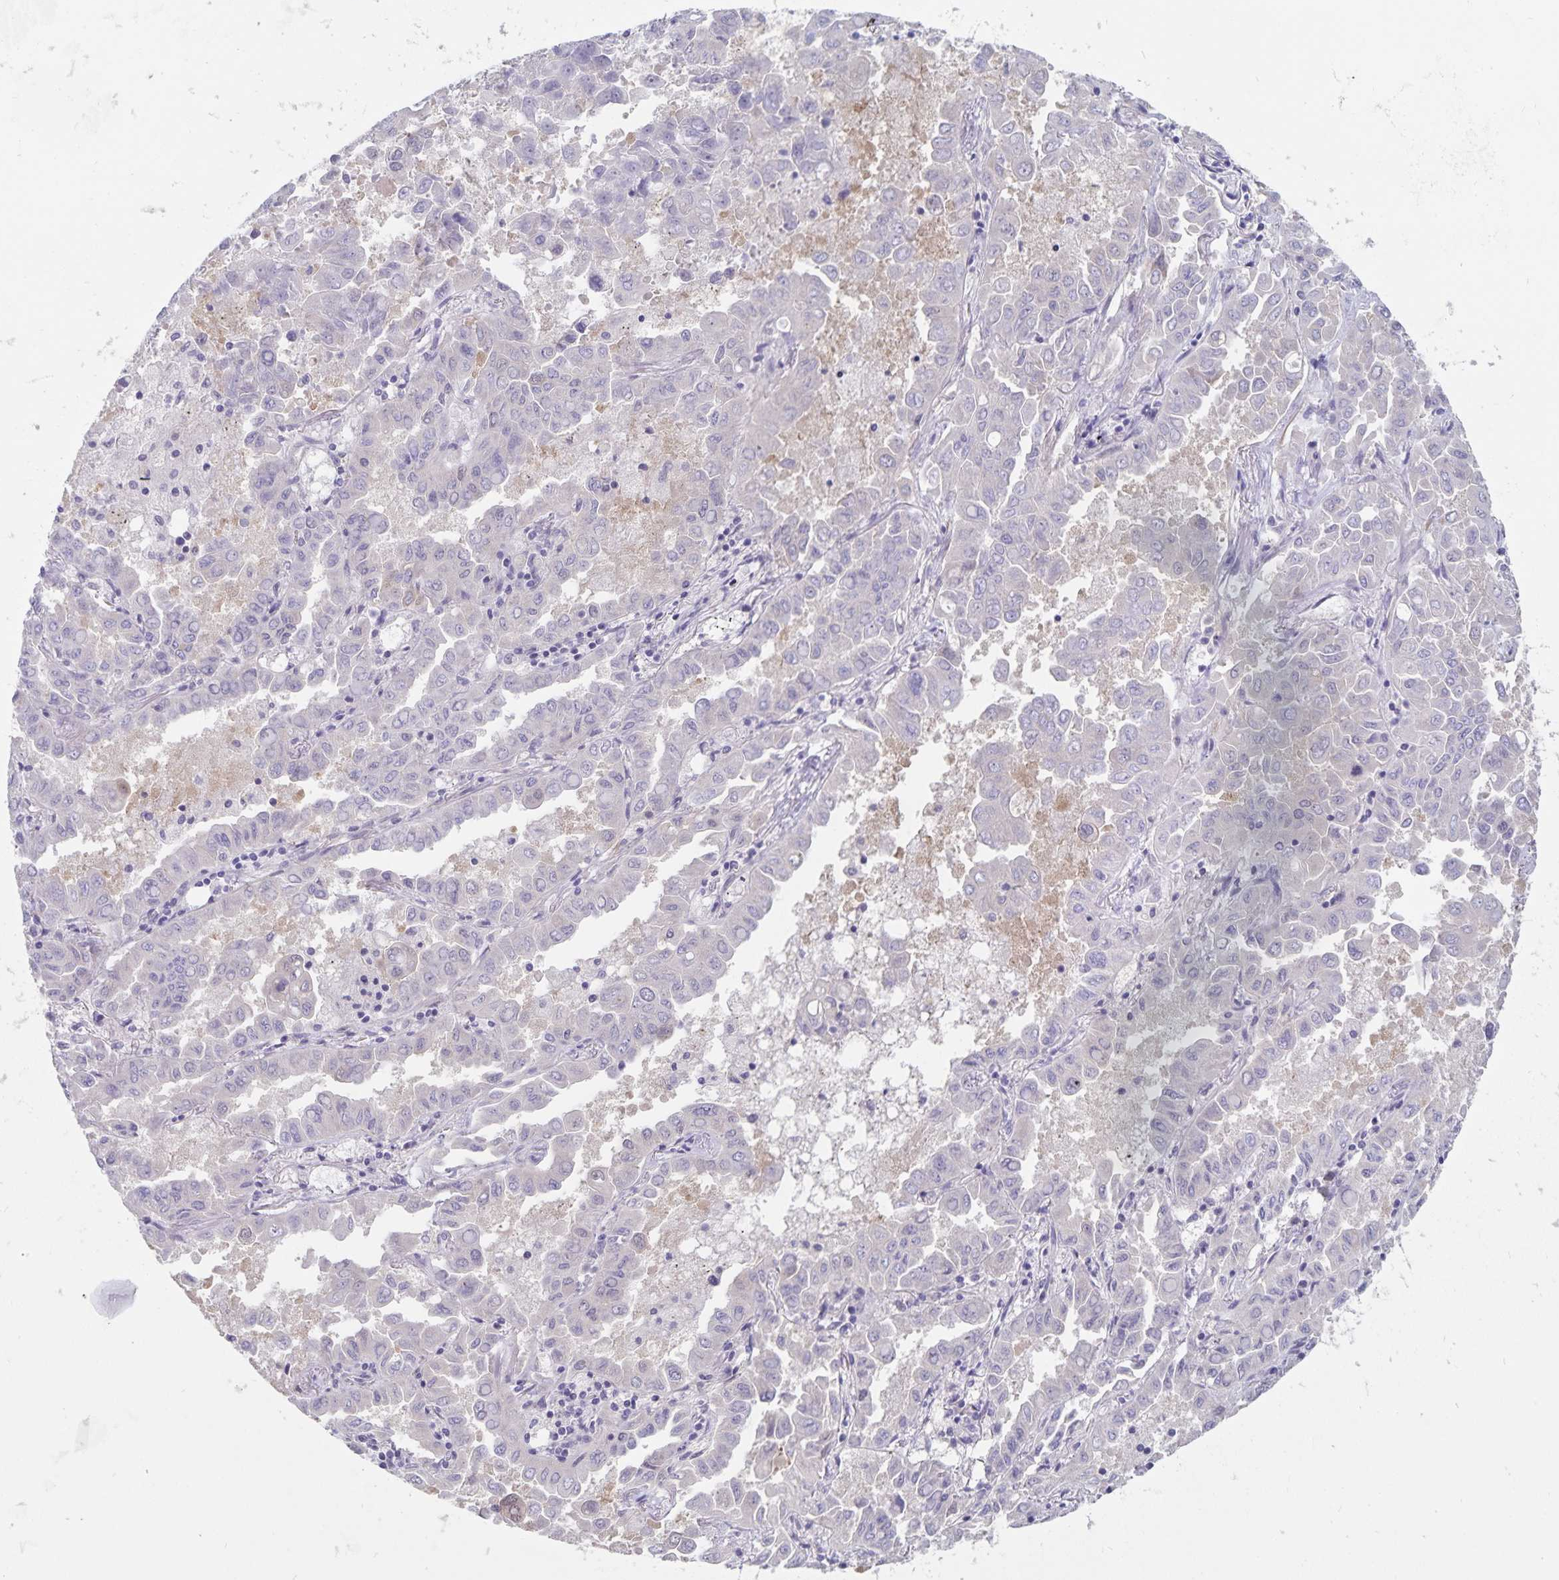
{"staining": {"intensity": "negative", "quantity": "none", "location": "none"}, "tissue": "lung cancer", "cell_type": "Tumor cells", "image_type": "cancer", "snomed": [{"axis": "morphology", "description": "Adenocarcinoma, NOS"}, {"axis": "topography", "description": "Lung"}], "caption": "This is a micrograph of IHC staining of lung cancer (adenocarcinoma), which shows no staining in tumor cells.", "gene": "BAG6", "patient": {"sex": "male", "age": 64}}